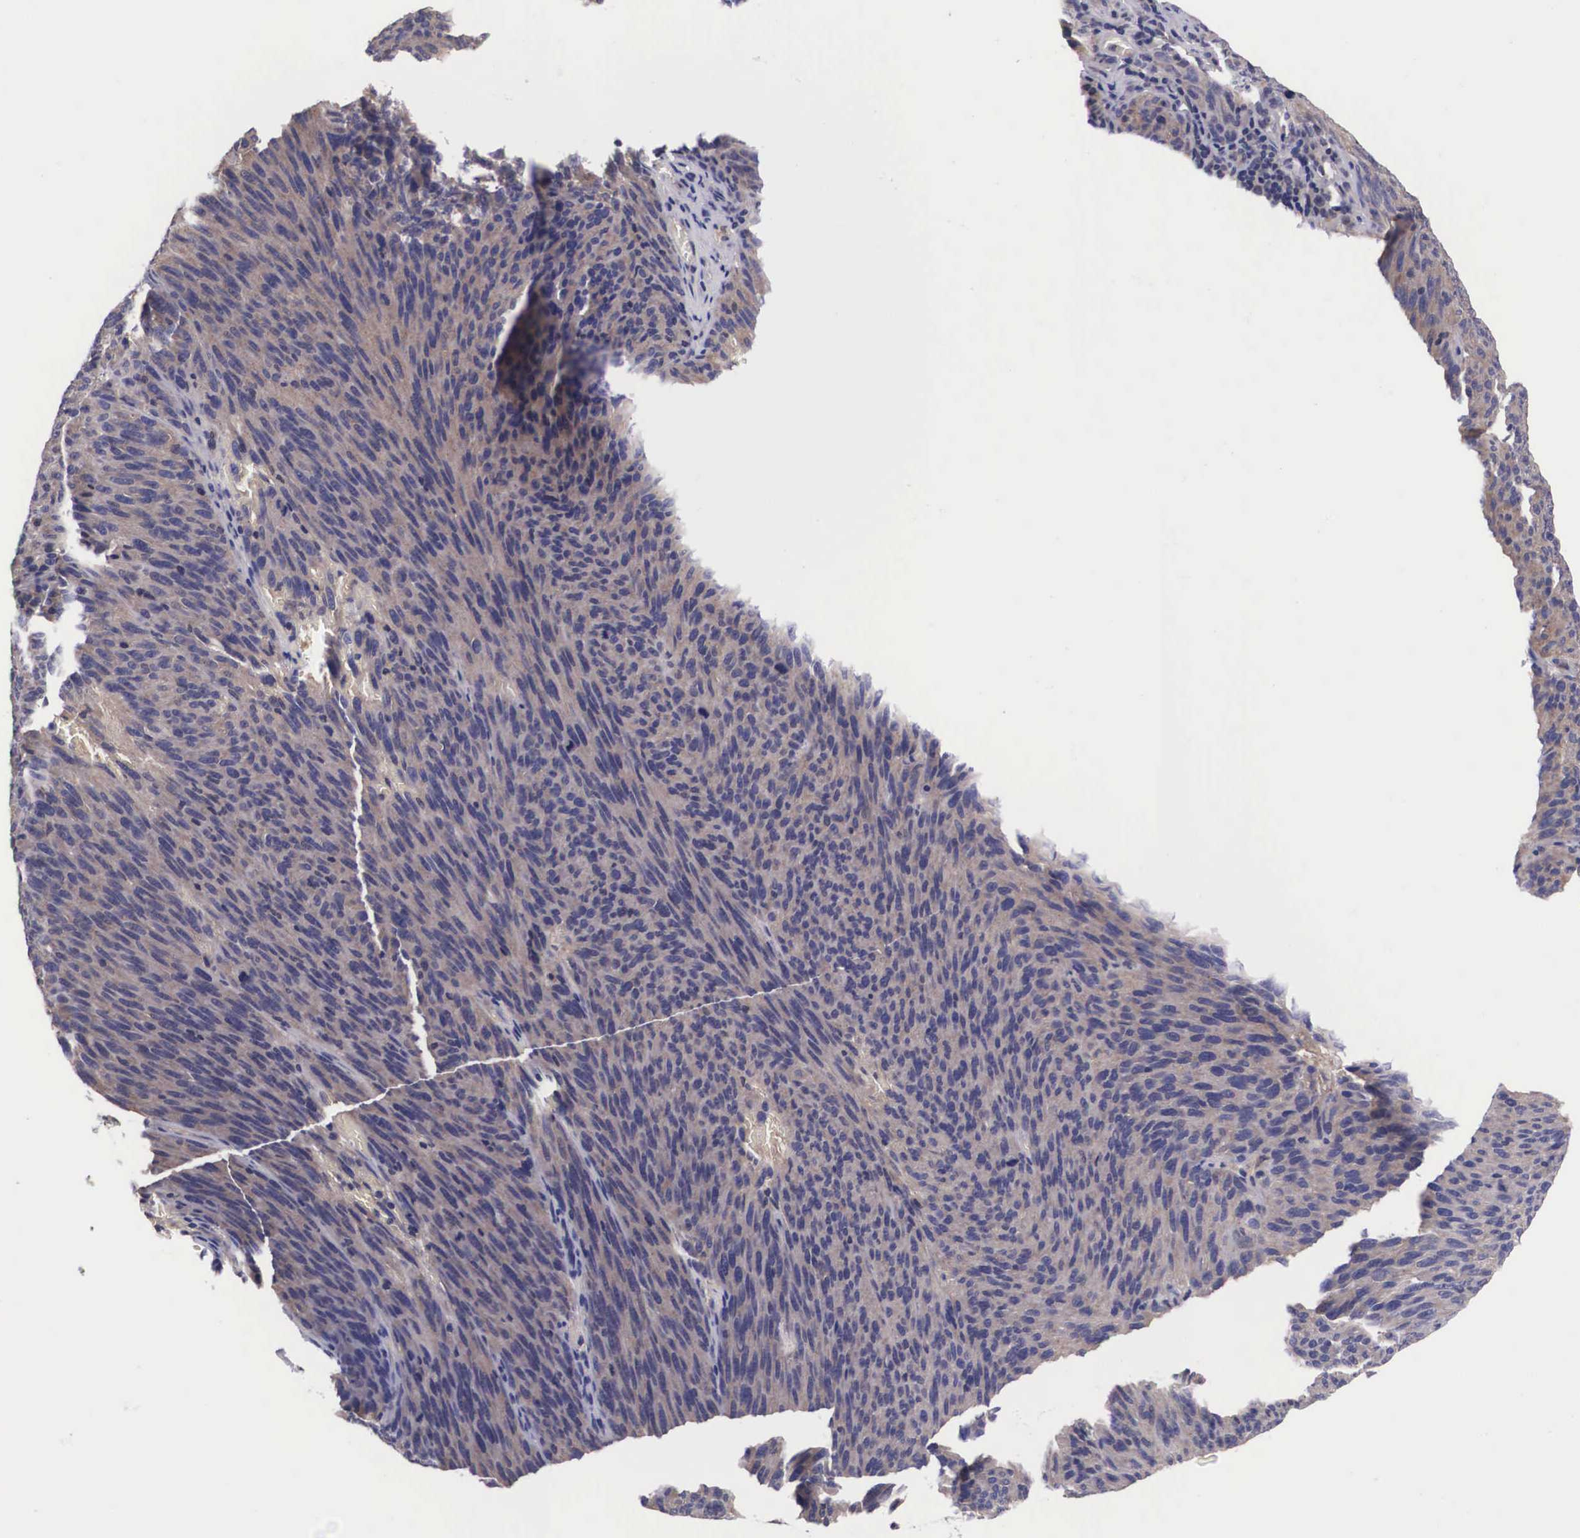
{"staining": {"intensity": "weak", "quantity": ">75%", "location": "cytoplasmic/membranous"}, "tissue": "melanoma", "cell_type": "Tumor cells", "image_type": "cancer", "snomed": [{"axis": "morphology", "description": "Malignant melanoma, NOS"}, {"axis": "topography", "description": "Skin"}], "caption": "Malignant melanoma stained with IHC reveals weak cytoplasmic/membranous staining in approximately >75% of tumor cells.", "gene": "OTX2", "patient": {"sex": "male", "age": 76}}